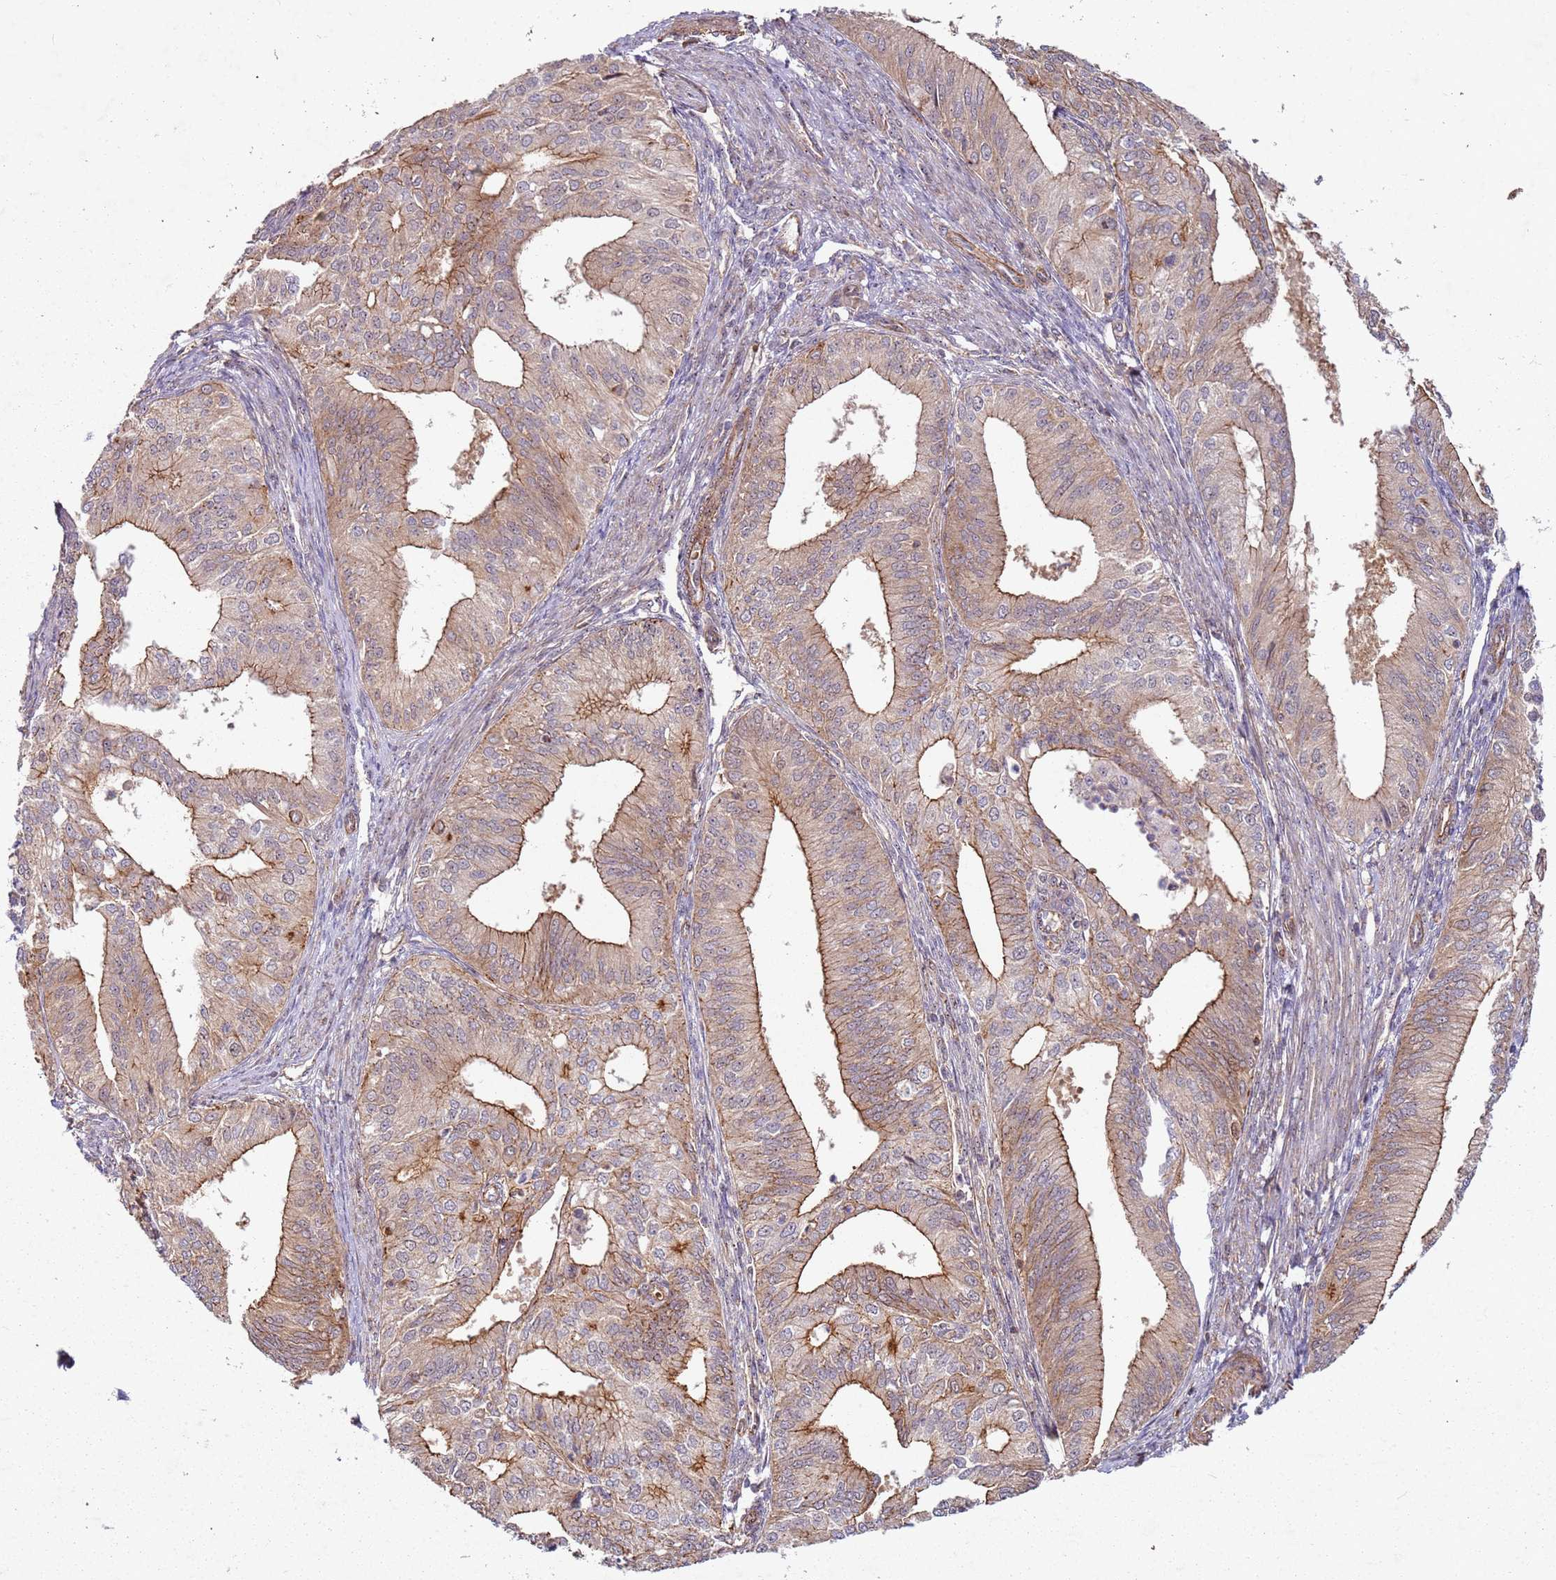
{"staining": {"intensity": "moderate", "quantity": ">75%", "location": "cytoplasmic/membranous"}, "tissue": "endometrial cancer", "cell_type": "Tumor cells", "image_type": "cancer", "snomed": [{"axis": "morphology", "description": "Adenocarcinoma, NOS"}, {"axis": "topography", "description": "Endometrium"}], "caption": "Protein staining by immunohistochemistry reveals moderate cytoplasmic/membranous expression in about >75% of tumor cells in adenocarcinoma (endometrial). The protein of interest is stained brown, and the nuclei are stained in blue (DAB IHC with brightfield microscopy, high magnification).", "gene": "C2CD4B", "patient": {"sex": "female", "age": 50}}